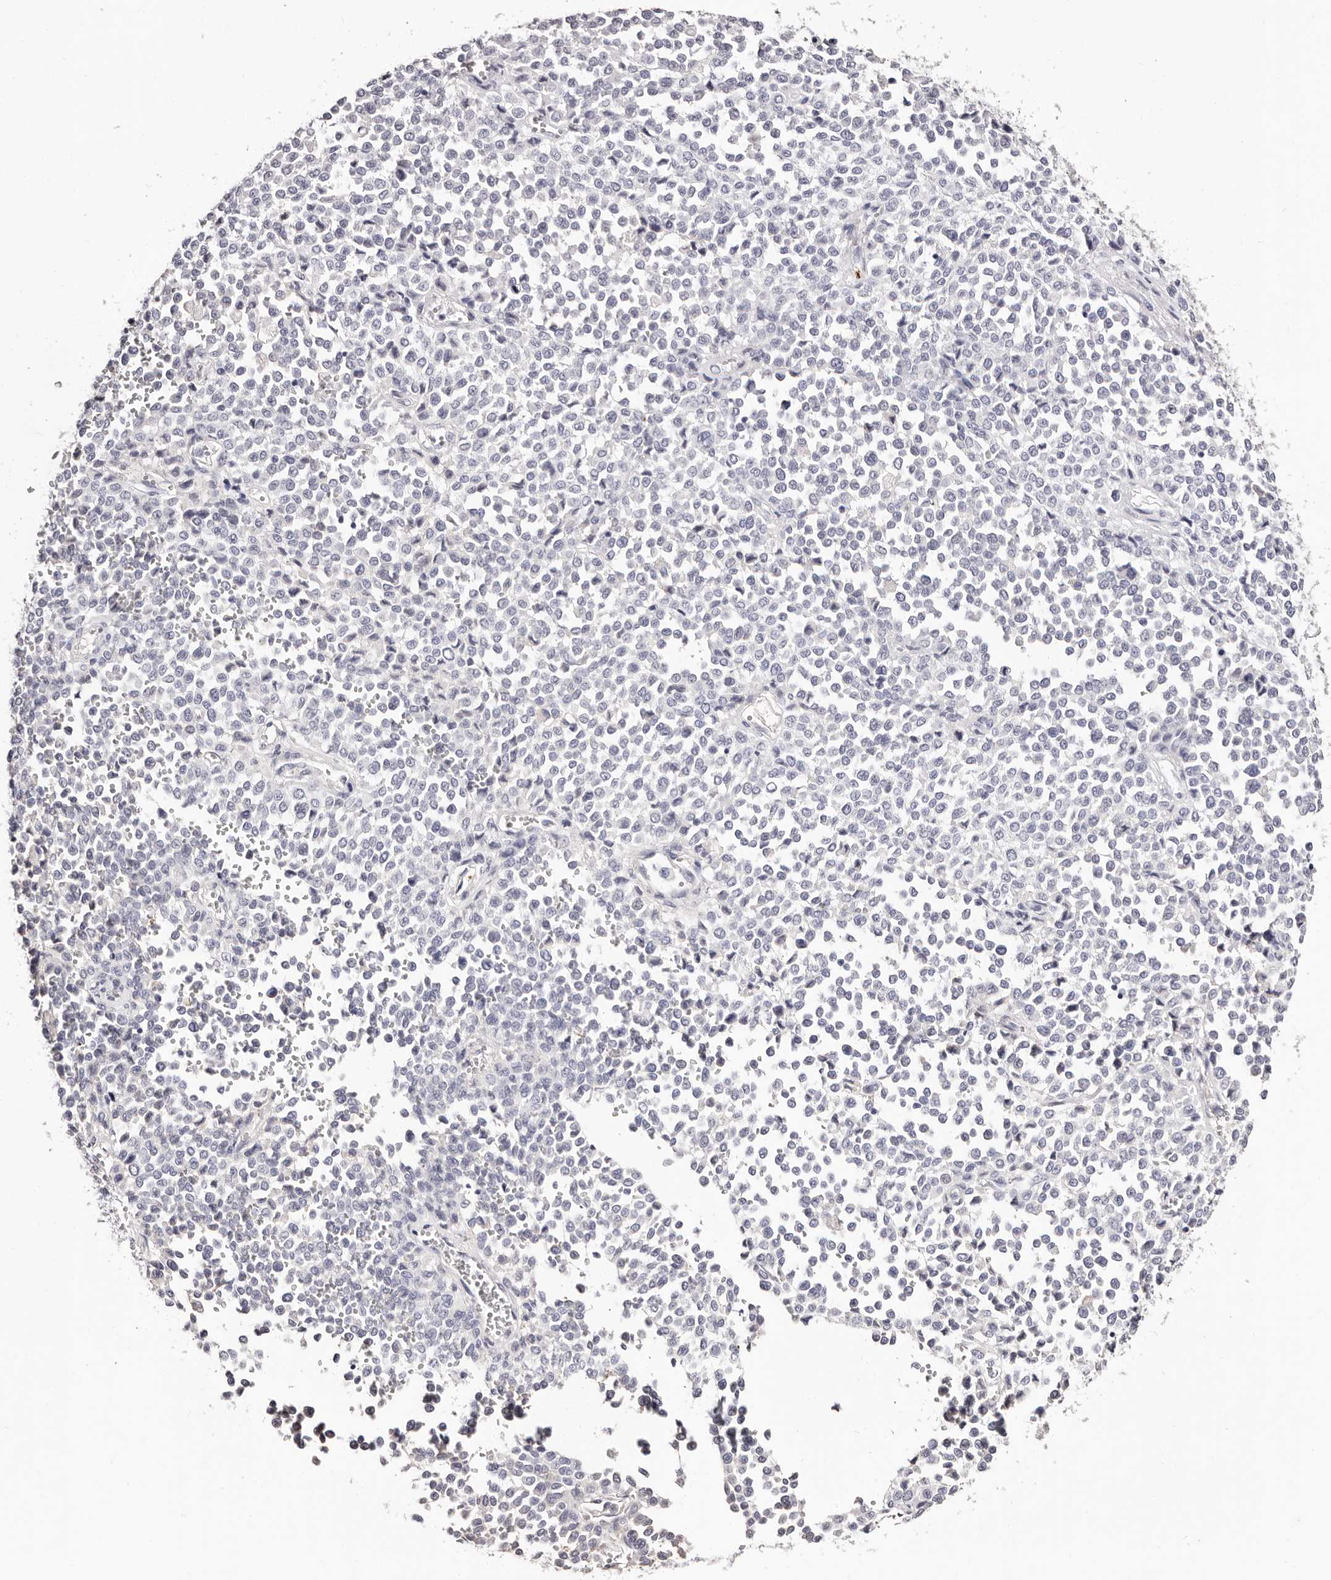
{"staining": {"intensity": "negative", "quantity": "none", "location": "none"}, "tissue": "melanoma", "cell_type": "Tumor cells", "image_type": "cancer", "snomed": [{"axis": "morphology", "description": "Malignant melanoma, Metastatic site"}, {"axis": "topography", "description": "Pancreas"}], "caption": "Tumor cells show no significant protein positivity in melanoma. The staining is performed using DAB (3,3'-diaminobenzidine) brown chromogen with nuclei counter-stained in using hematoxylin.", "gene": "PF4", "patient": {"sex": "female", "age": 30}}